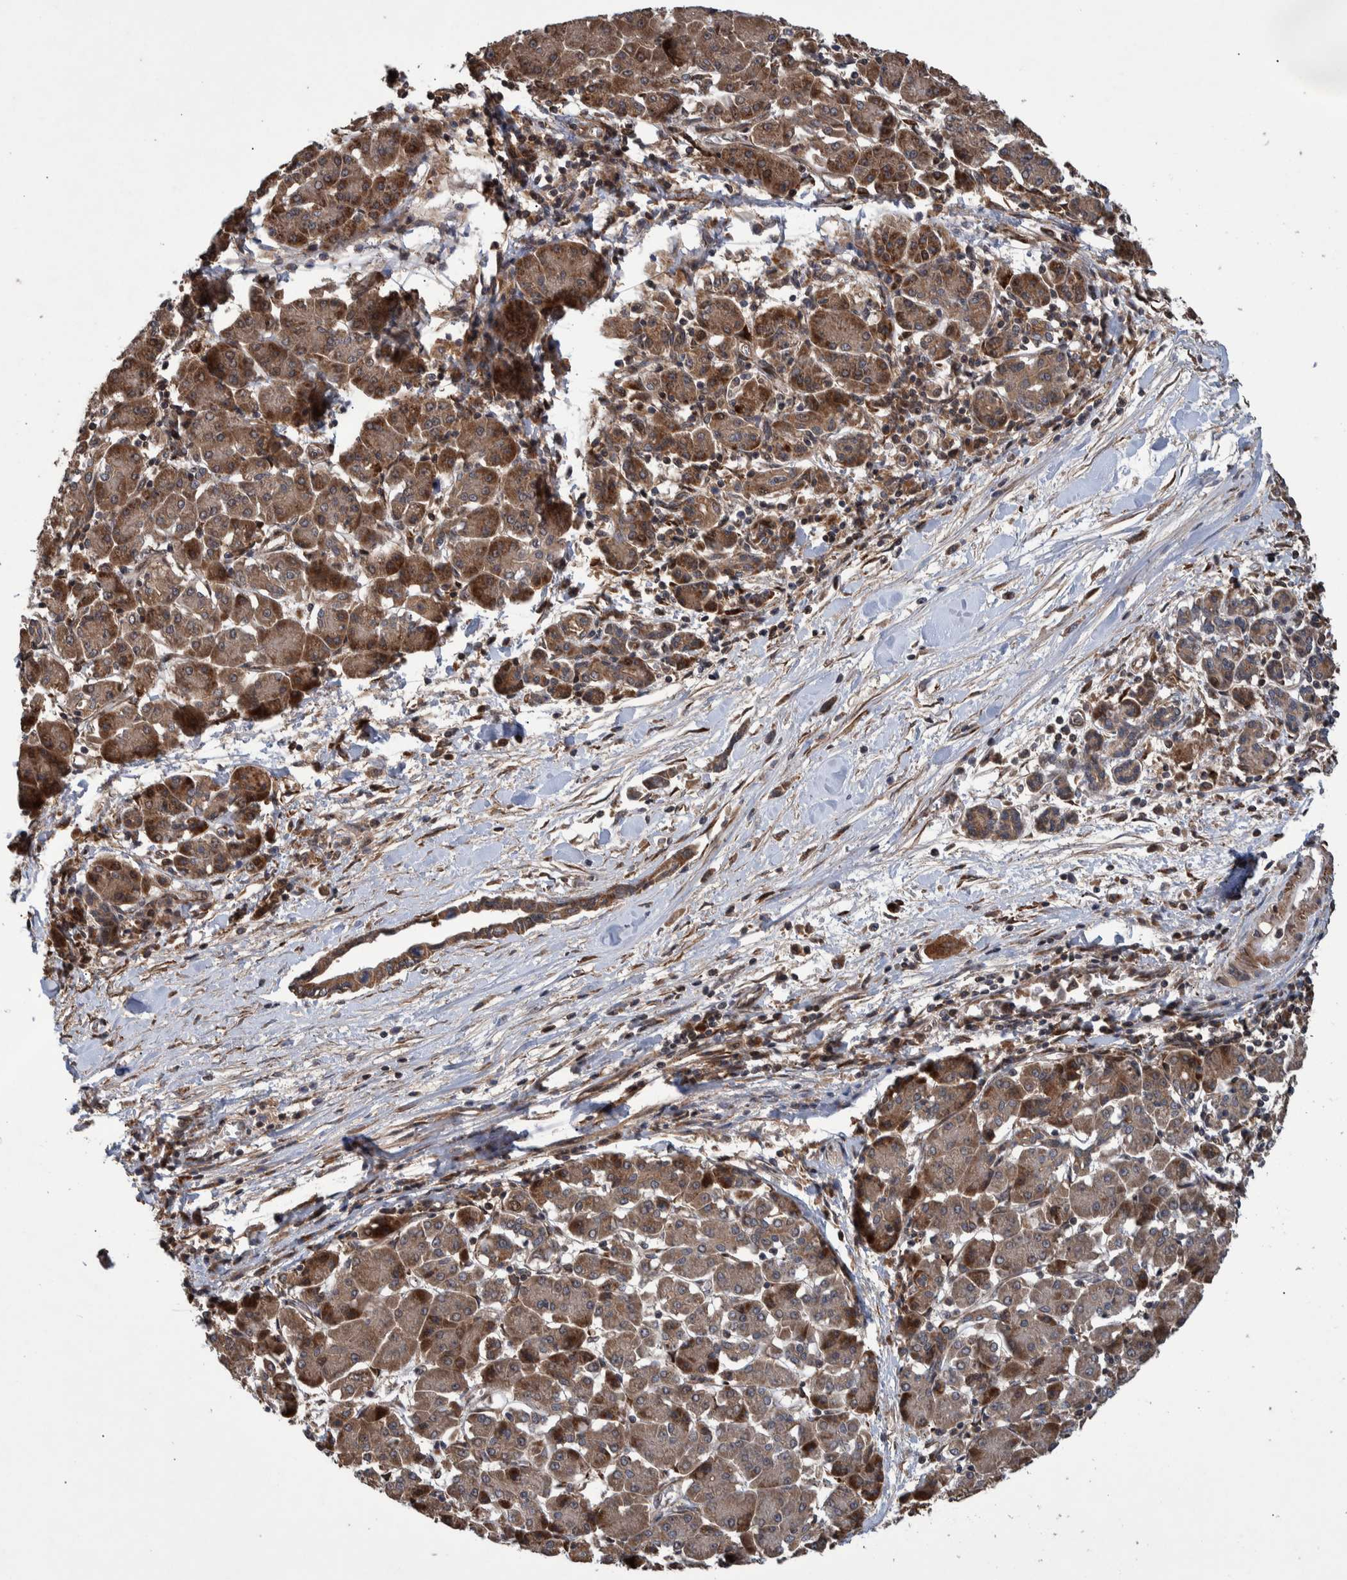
{"staining": {"intensity": "moderate", "quantity": ">75%", "location": "cytoplasmic/membranous"}, "tissue": "pancreatic cancer", "cell_type": "Tumor cells", "image_type": "cancer", "snomed": [{"axis": "morphology", "description": "Adenocarcinoma, NOS"}, {"axis": "topography", "description": "Pancreas"}], "caption": "Immunohistochemistry staining of pancreatic cancer, which shows medium levels of moderate cytoplasmic/membranous positivity in about >75% of tumor cells indicating moderate cytoplasmic/membranous protein positivity. The staining was performed using DAB (brown) for protein detection and nuclei were counterstained in hematoxylin (blue).", "gene": "B3GNTL1", "patient": {"sex": "female", "age": 57}}